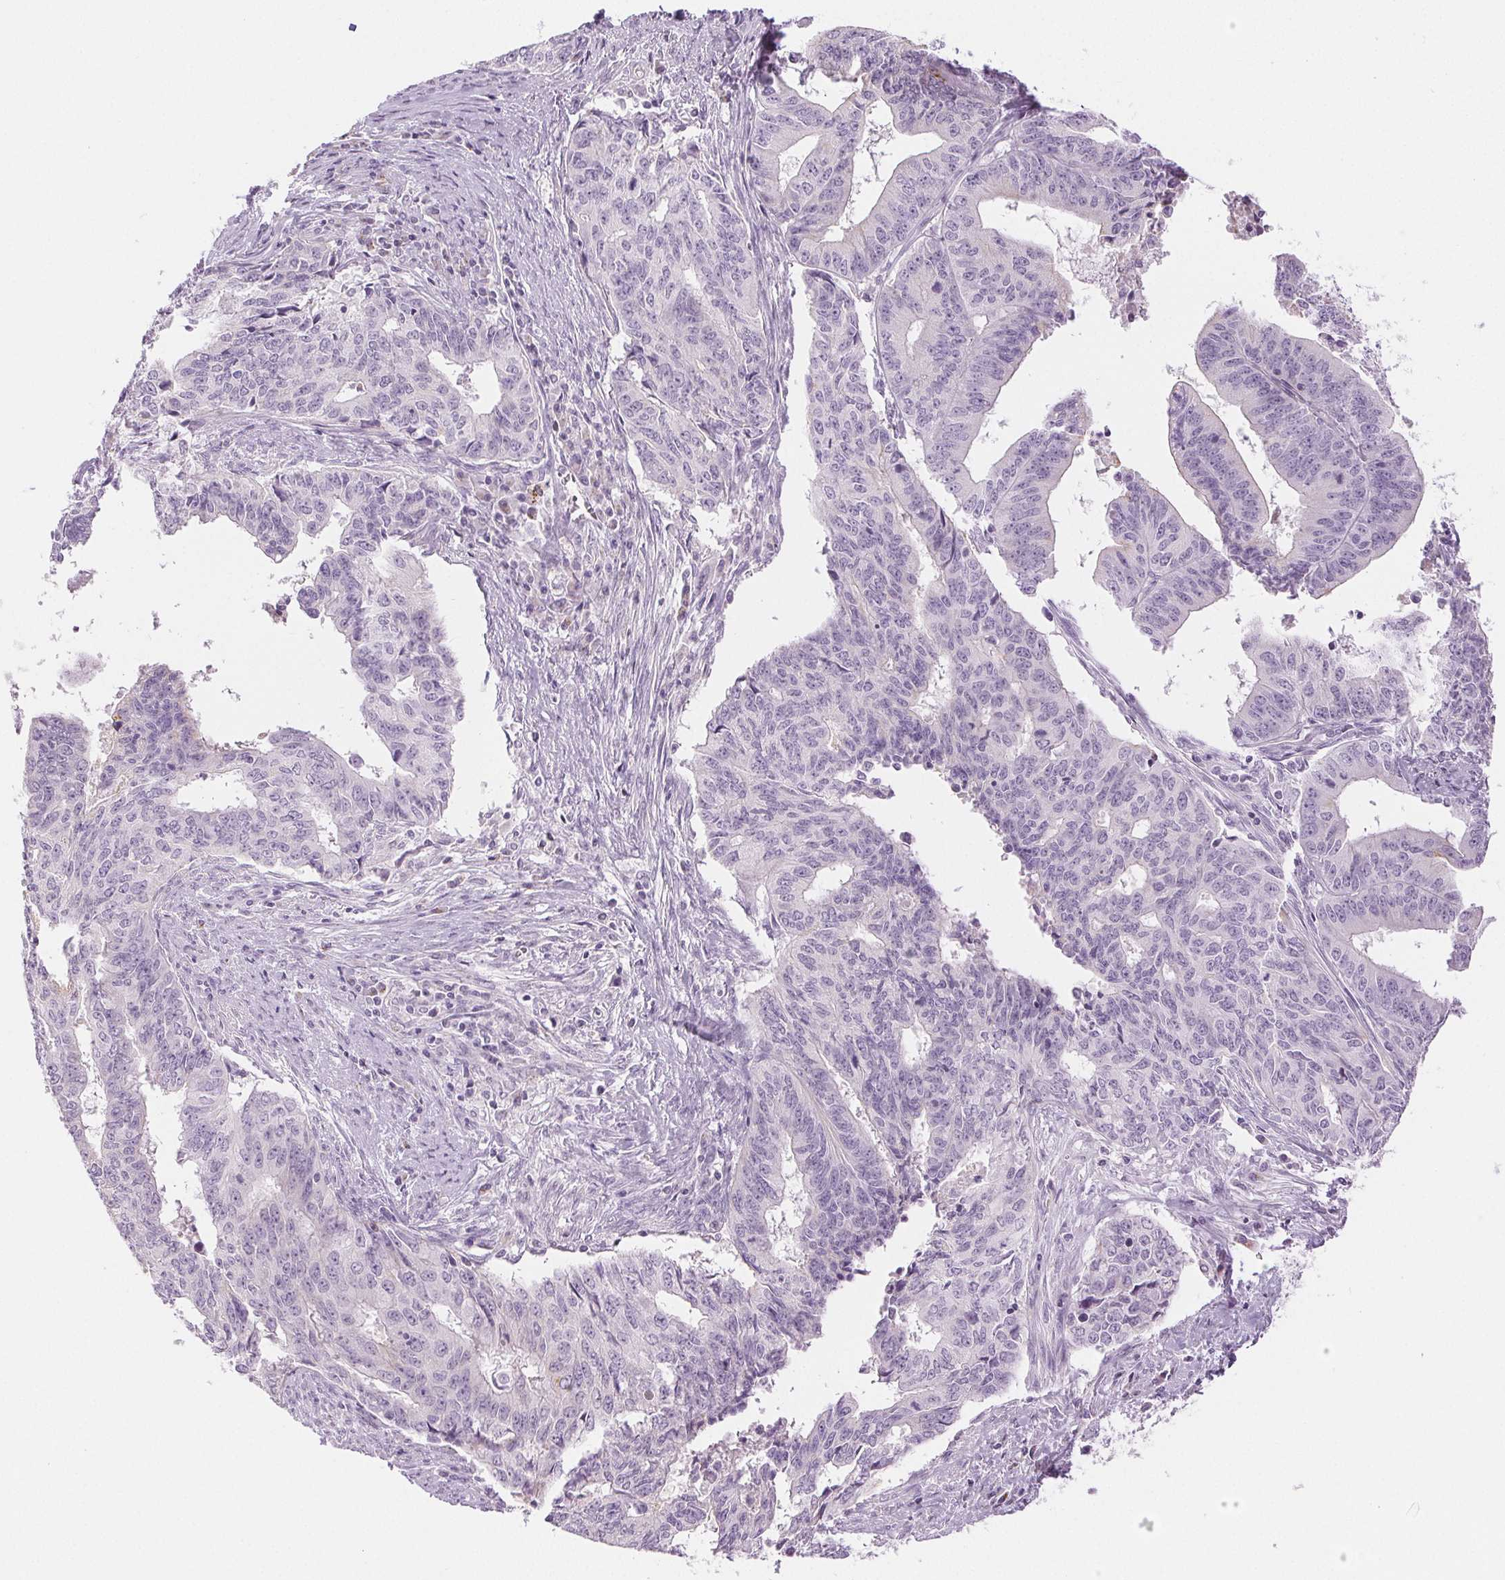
{"staining": {"intensity": "negative", "quantity": "none", "location": "none"}, "tissue": "endometrial cancer", "cell_type": "Tumor cells", "image_type": "cancer", "snomed": [{"axis": "morphology", "description": "Adenocarcinoma, NOS"}, {"axis": "topography", "description": "Endometrium"}], "caption": "Histopathology image shows no protein expression in tumor cells of endometrial cancer (adenocarcinoma) tissue. The staining was performed using DAB to visualize the protein expression in brown, while the nuclei were stained in blue with hematoxylin (Magnification: 20x).", "gene": "SLC5A2", "patient": {"sex": "female", "age": 65}}